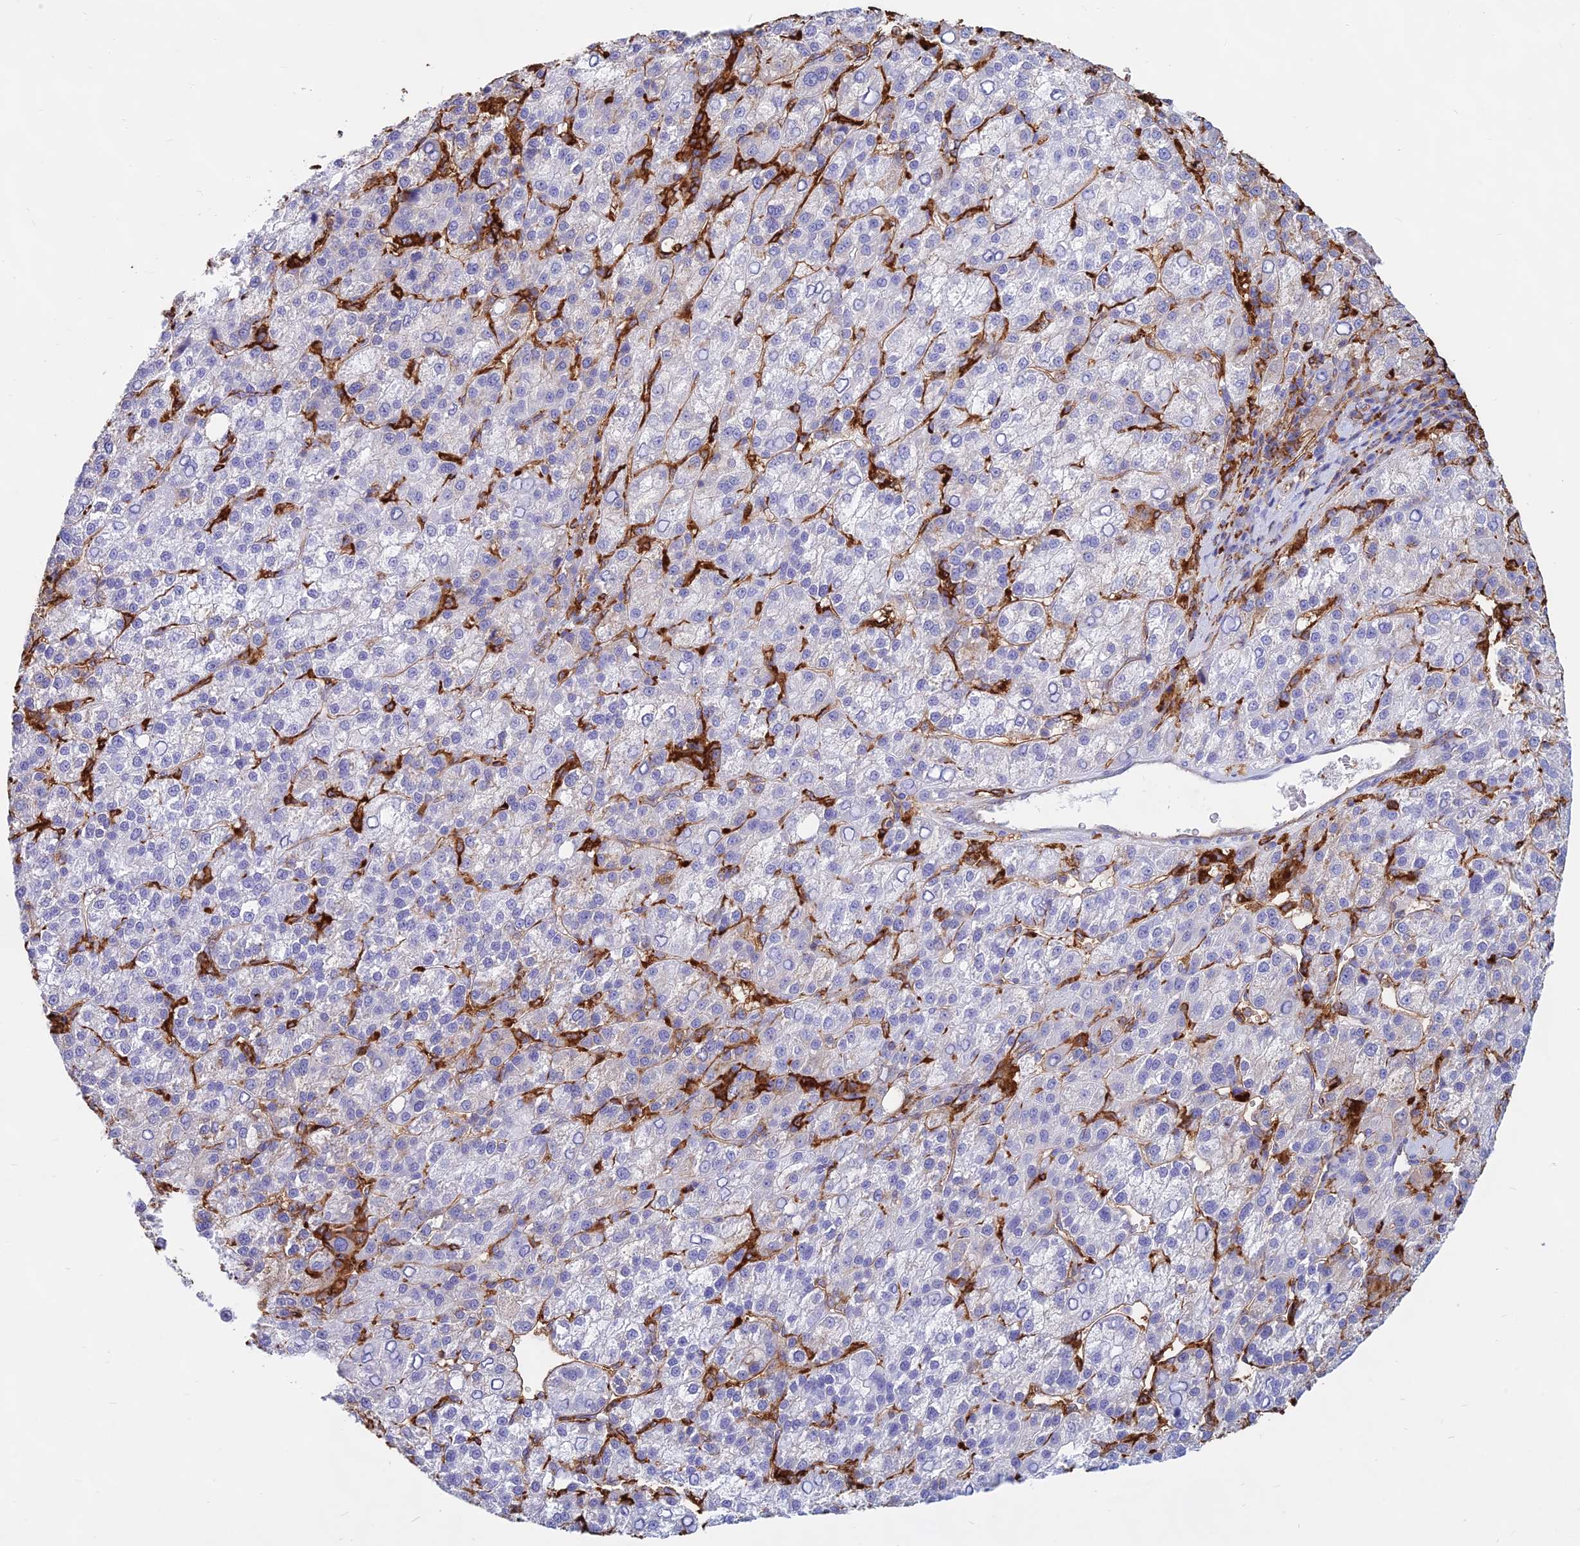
{"staining": {"intensity": "negative", "quantity": "none", "location": "none"}, "tissue": "liver cancer", "cell_type": "Tumor cells", "image_type": "cancer", "snomed": [{"axis": "morphology", "description": "Carcinoma, Hepatocellular, NOS"}, {"axis": "topography", "description": "Liver"}], "caption": "The image displays no staining of tumor cells in liver cancer.", "gene": "HLA-DRB1", "patient": {"sex": "female", "age": 58}}